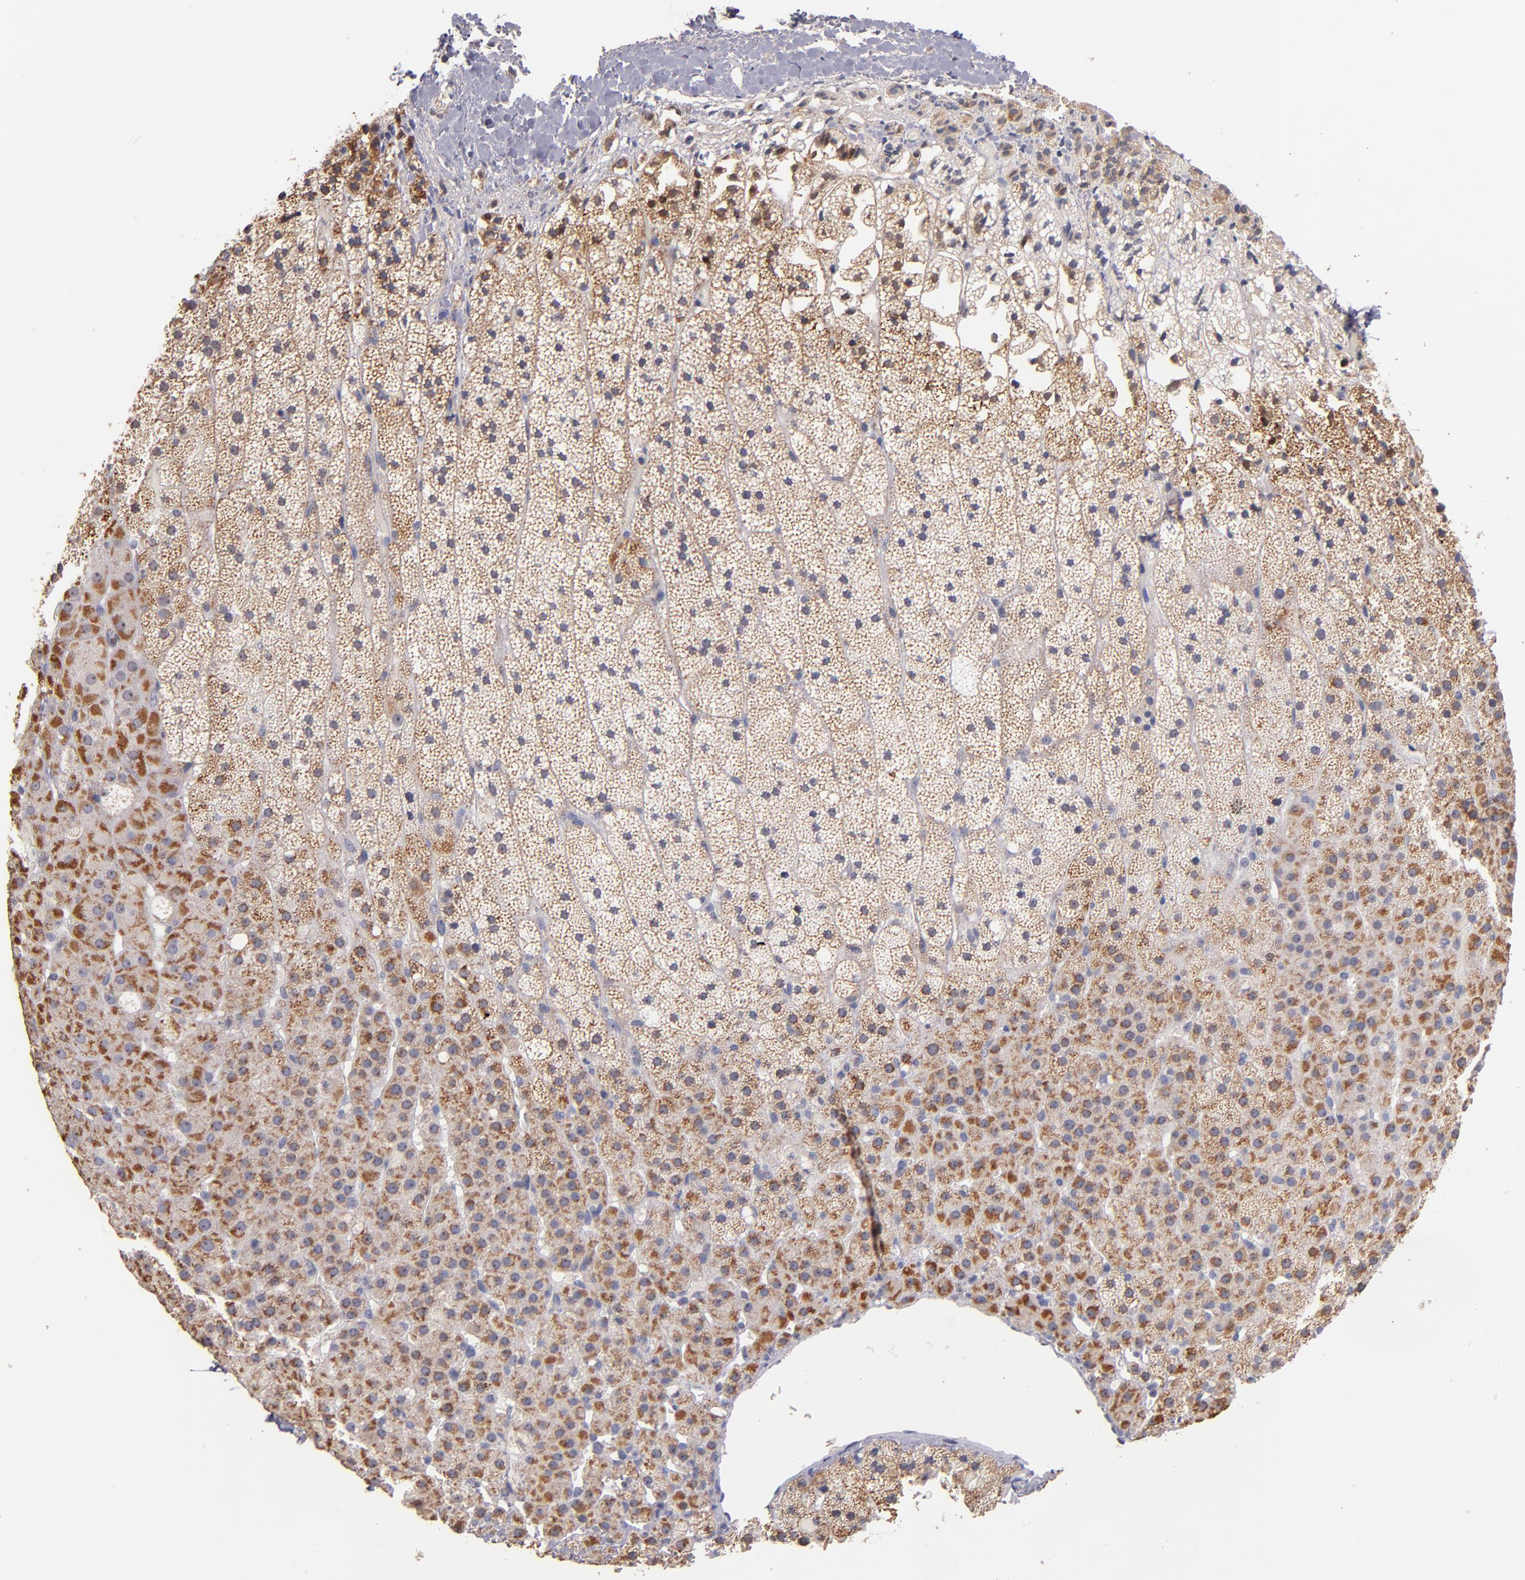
{"staining": {"intensity": "moderate", "quantity": "25%-75%", "location": "cytoplasmic/membranous,nuclear"}, "tissue": "adrenal gland", "cell_type": "Glandular cells", "image_type": "normal", "snomed": [{"axis": "morphology", "description": "Normal tissue, NOS"}, {"axis": "topography", "description": "Adrenal gland"}], "caption": "An image of adrenal gland stained for a protein demonstrates moderate cytoplasmic/membranous,nuclear brown staining in glandular cells.", "gene": "DIABLO", "patient": {"sex": "male", "age": 35}}